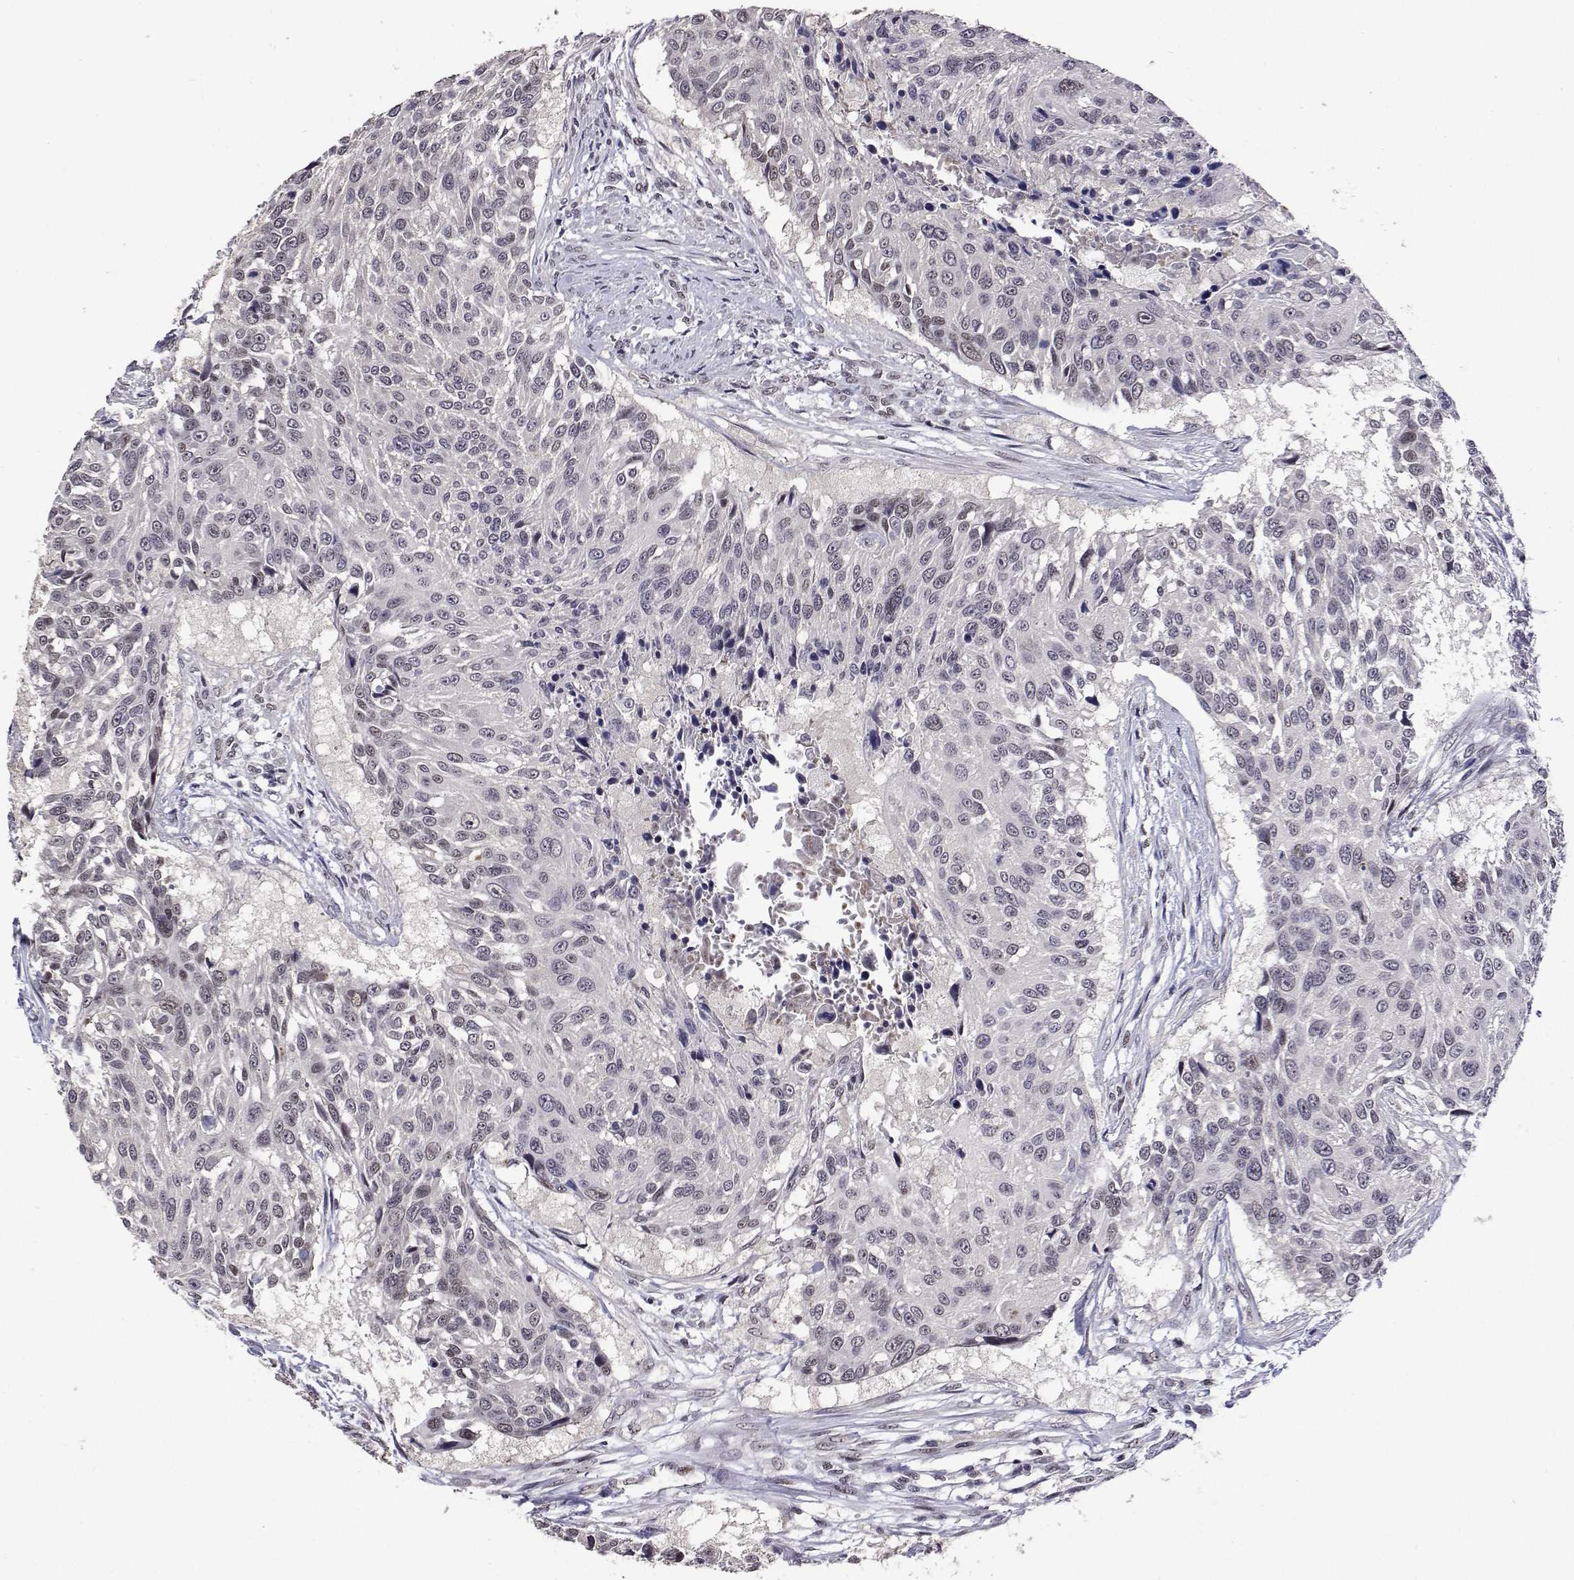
{"staining": {"intensity": "weak", "quantity": "<25%", "location": "nuclear"}, "tissue": "urothelial cancer", "cell_type": "Tumor cells", "image_type": "cancer", "snomed": [{"axis": "morphology", "description": "Urothelial carcinoma, NOS"}, {"axis": "topography", "description": "Urinary bladder"}], "caption": "Immunohistochemistry (IHC) photomicrograph of neoplastic tissue: human transitional cell carcinoma stained with DAB (3,3'-diaminobenzidine) exhibits no significant protein staining in tumor cells.", "gene": "HNRNPA0", "patient": {"sex": "male", "age": 55}}